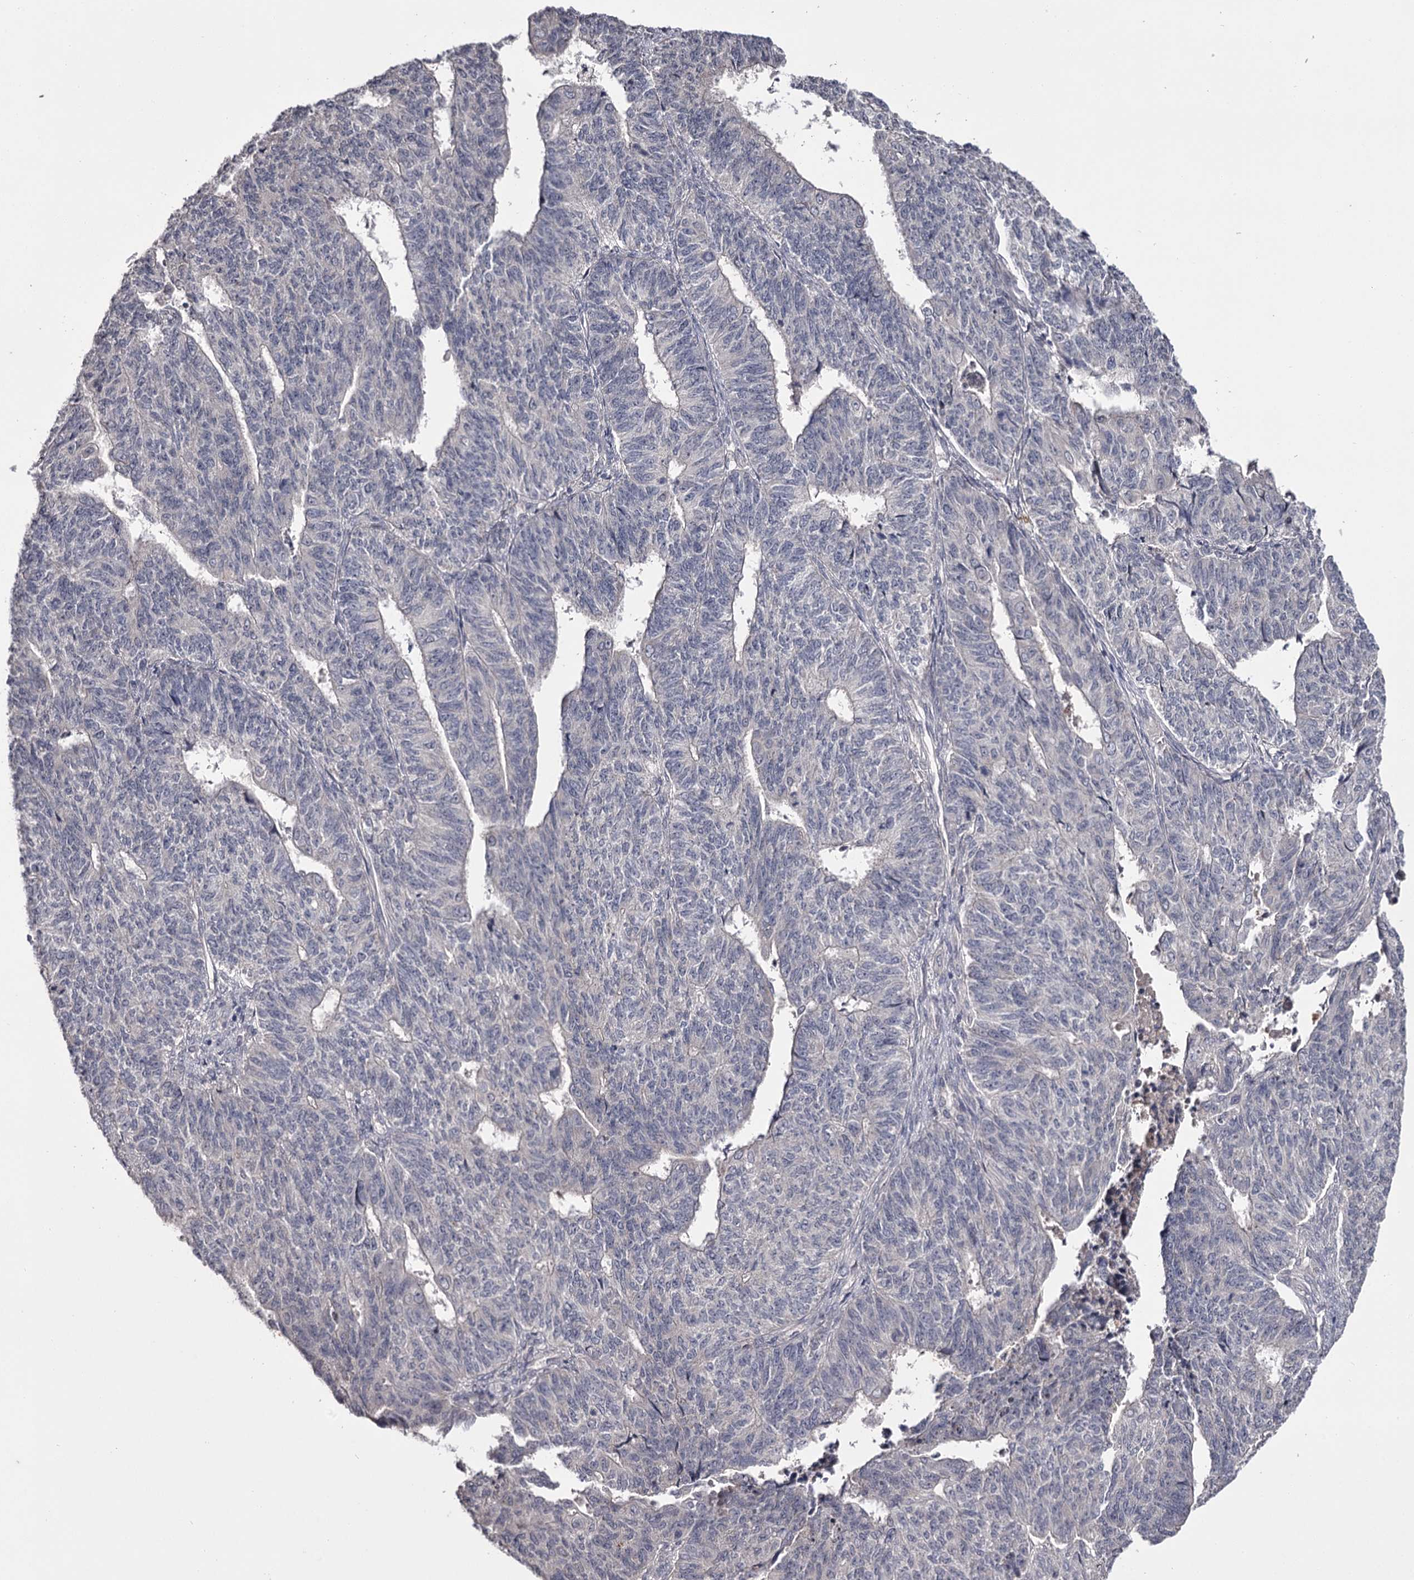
{"staining": {"intensity": "negative", "quantity": "none", "location": "none"}, "tissue": "endometrial cancer", "cell_type": "Tumor cells", "image_type": "cancer", "snomed": [{"axis": "morphology", "description": "Adenocarcinoma, NOS"}, {"axis": "topography", "description": "Endometrium"}], "caption": "IHC of endometrial cancer reveals no staining in tumor cells.", "gene": "PRM2", "patient": {"sex": "female", "age": 32}}